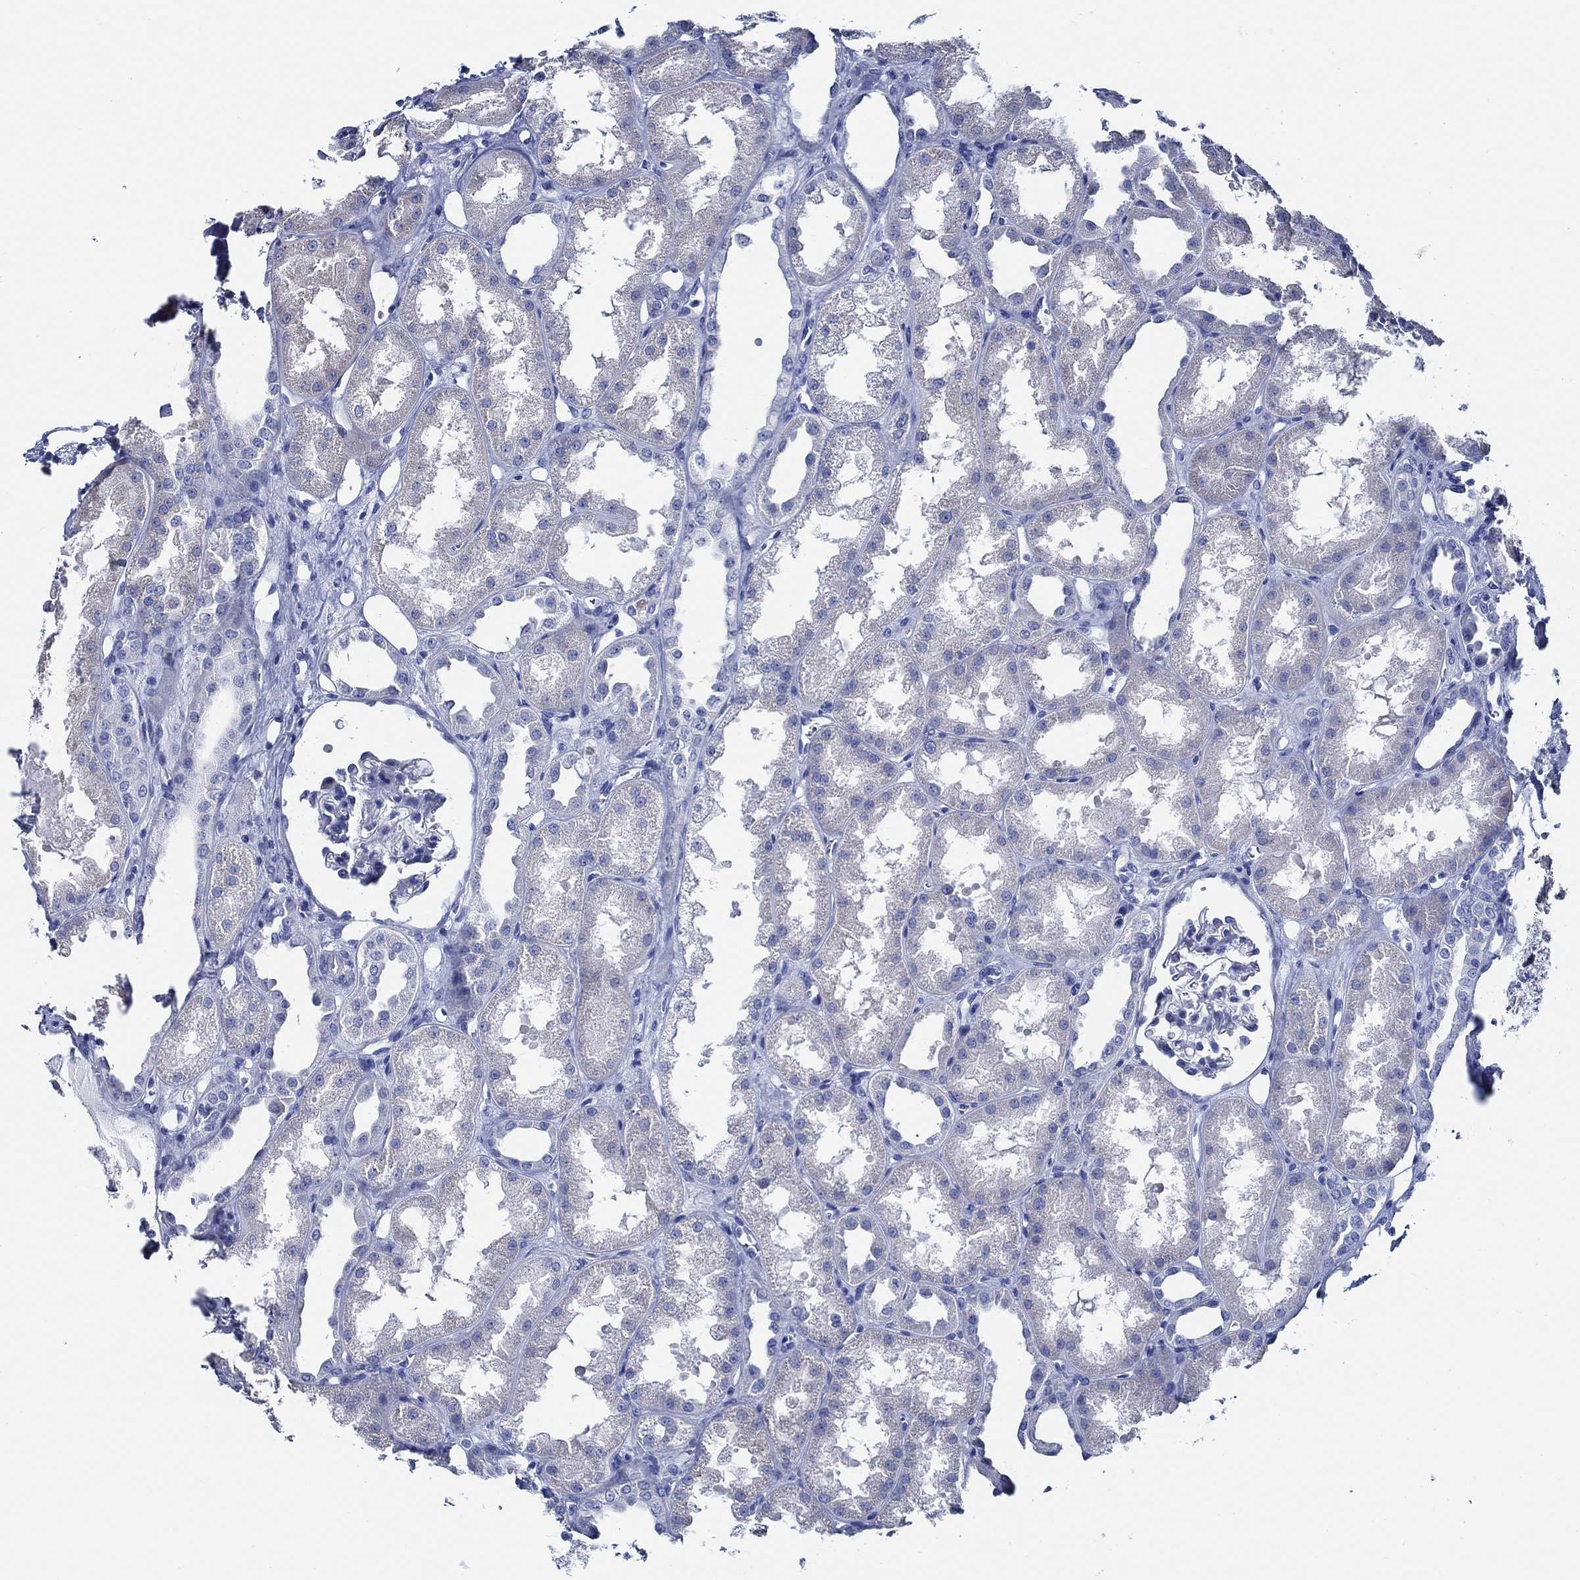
{"staining": {"intensity": "negative", "quantity": "none", "location": "none"}, "tissue": "kidney", "cell_type": "Cells in glomeruli", "image_type": "normal", "snomed": [{"axis": "morphology", "description": "Normal tissue, NOS"}, {"axis": "topography", "description": "Kidney"}], "caption": "Kidney stained for a protein using immunohistochemistry (IHC) reveals no expression cells in glomeruli.", "gene": "WDR62", "patient": {"sex": "male", "age": 61}}